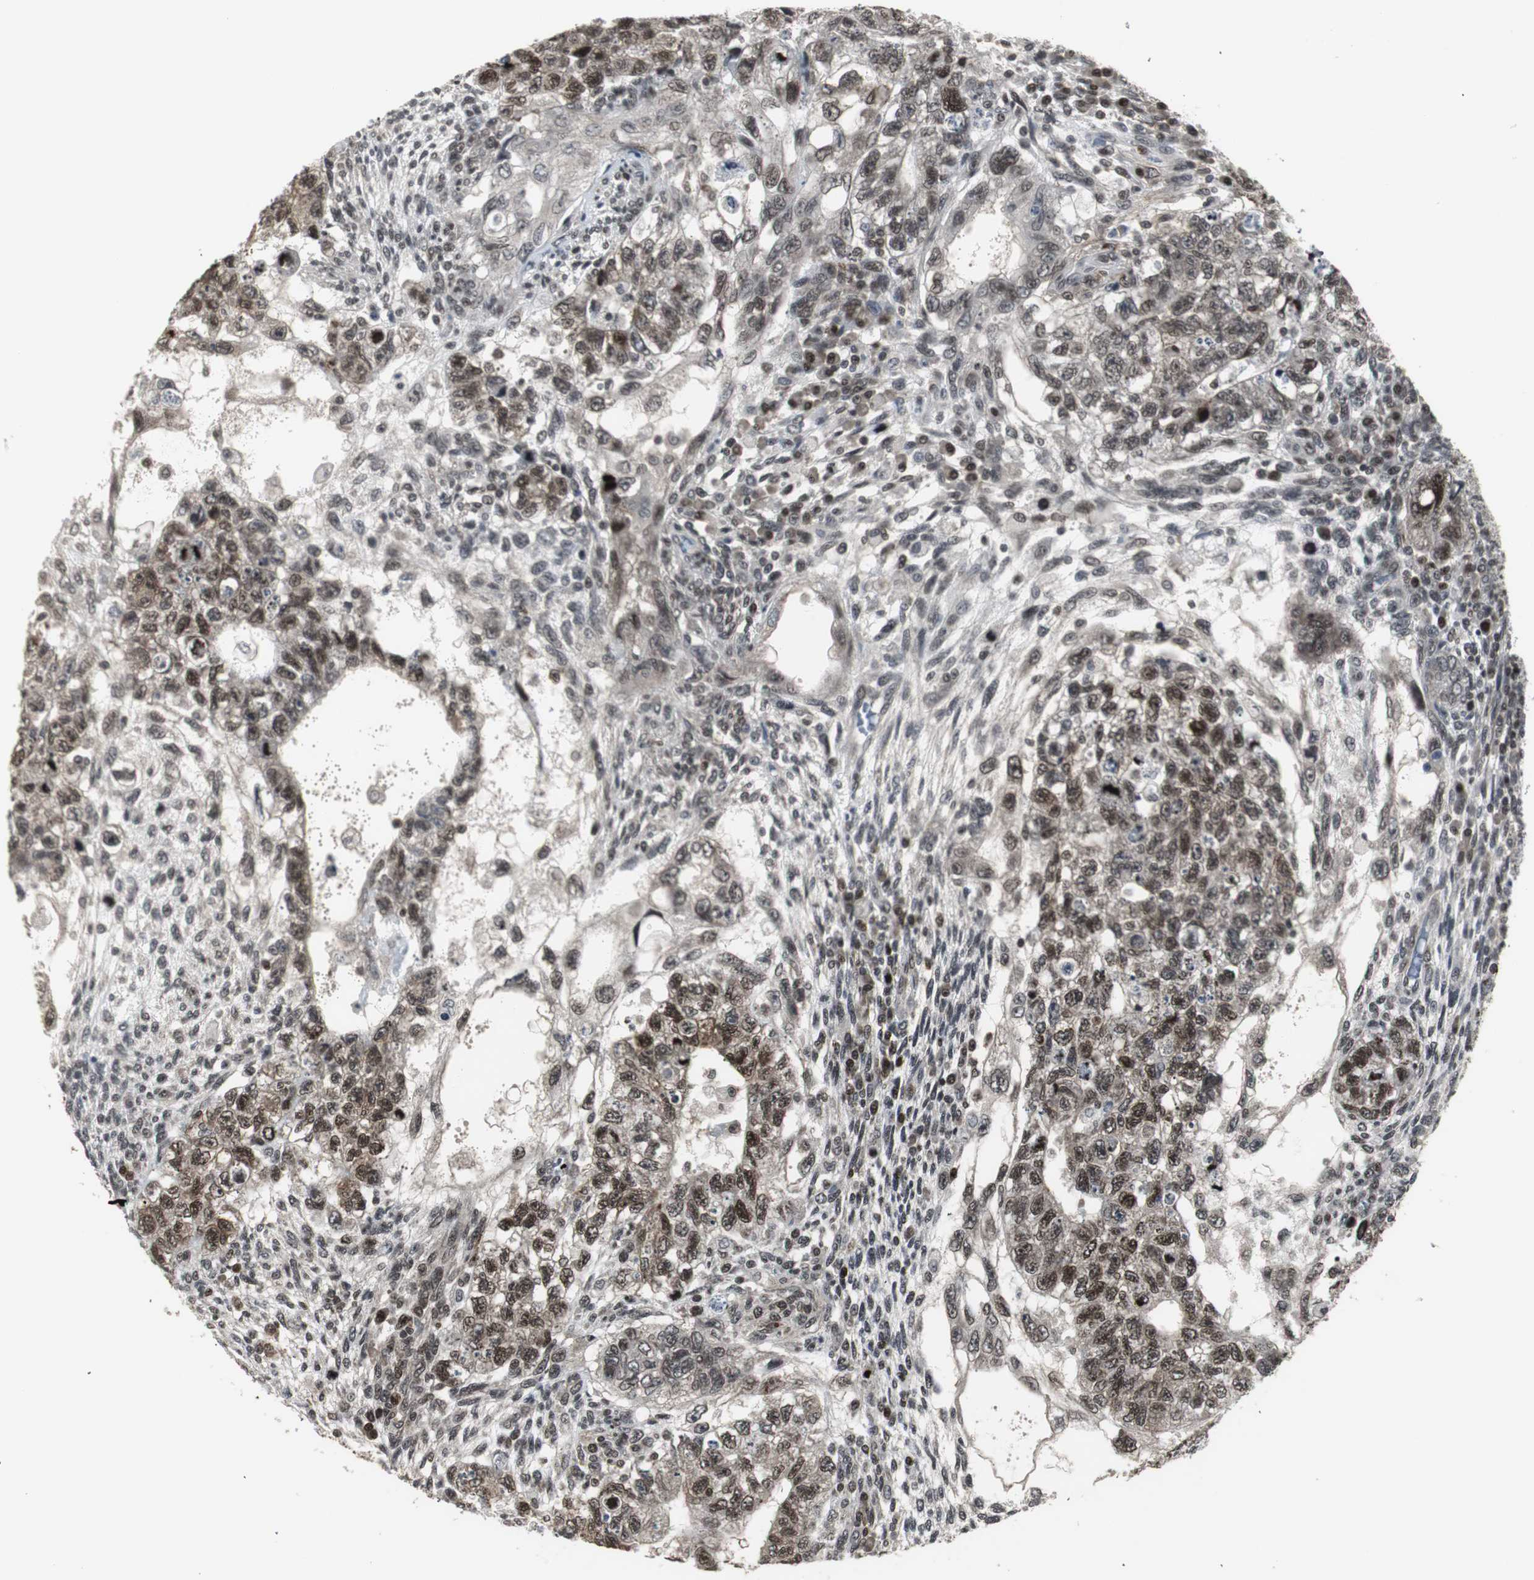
{"staining": {"intensity": "moderate", "quantity": ">75%", "location": "cytoplasmic/membranous,nuclear"}, "tissue": "testis cancer", "cell_type": "Tumor cells", "image_type": "cancer", "snomed": [{"axis": "morphology", "description": "Normal tissue, NOS"}, {"axis": "morphology", "description": "Carcinoma, Embryonal, NOS"}, {"axis": "topography", "description": "Testis"}], "caption": "Protein staining demonstrates moderate cytoplasmic/membranous and nuclear positivity in approximately >75% of tumor cells in testis embryonal carcinoma.", "gene": "MPG", "patient": {"sex": "male", "age": 36}}